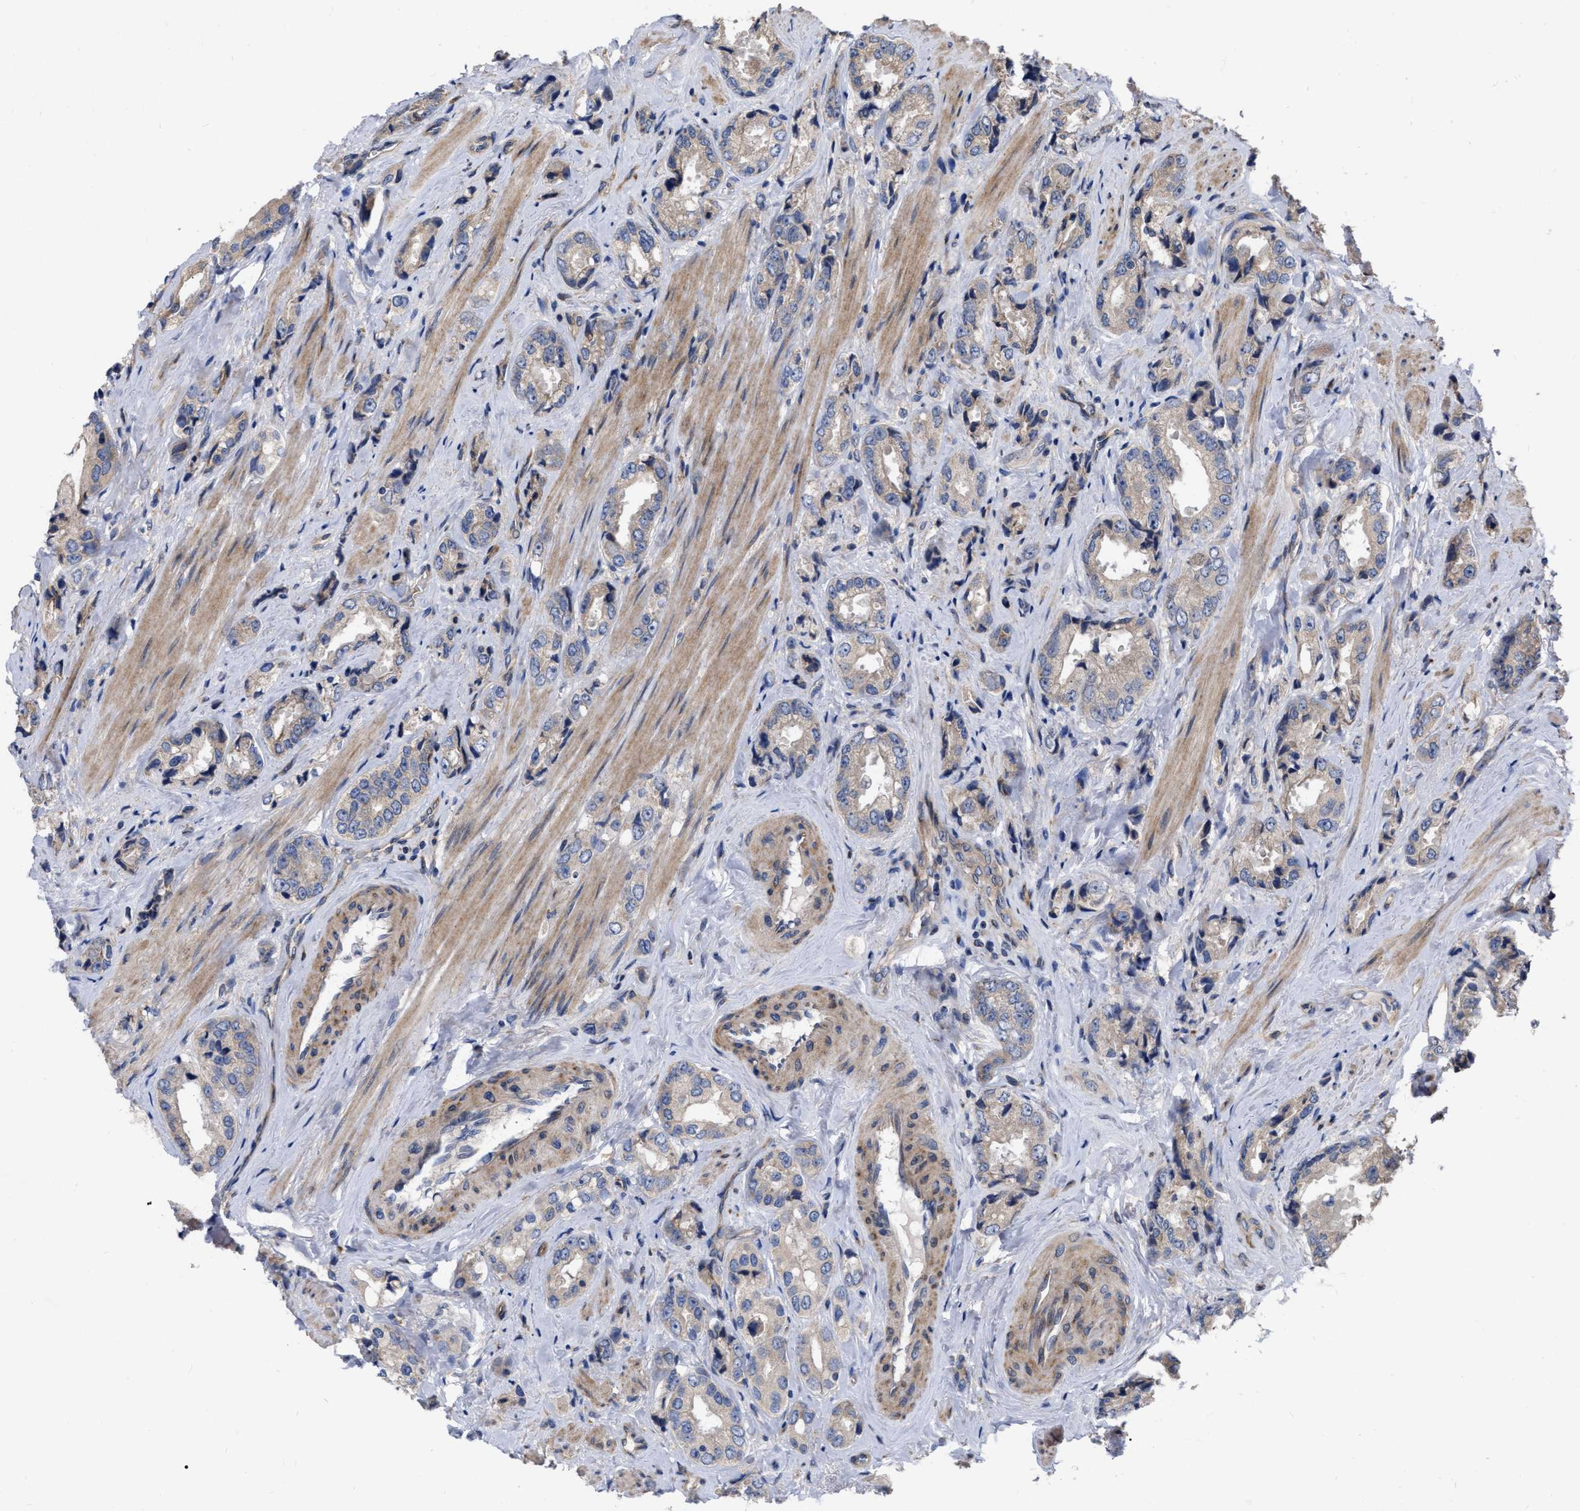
{"staining": {"intensity": "negative", "quantity": "none", "location": "none"}, "tissue": "prostate cancer", "cell_type": "Tumor cells", "image_type": "cancer", "snomed": [{"axis": "morphology", "description": "Adenocarcinoma, High grade"}, {"axis": "topography", "description": "Prostate"}], "caption": "Prostate adenocarcinoma (high-grade) was stained to show a protein in brown. There is no significant positivity in tumor cells.", "gene": "MLST8", "patient": {"sex": "male", "age": 61}}